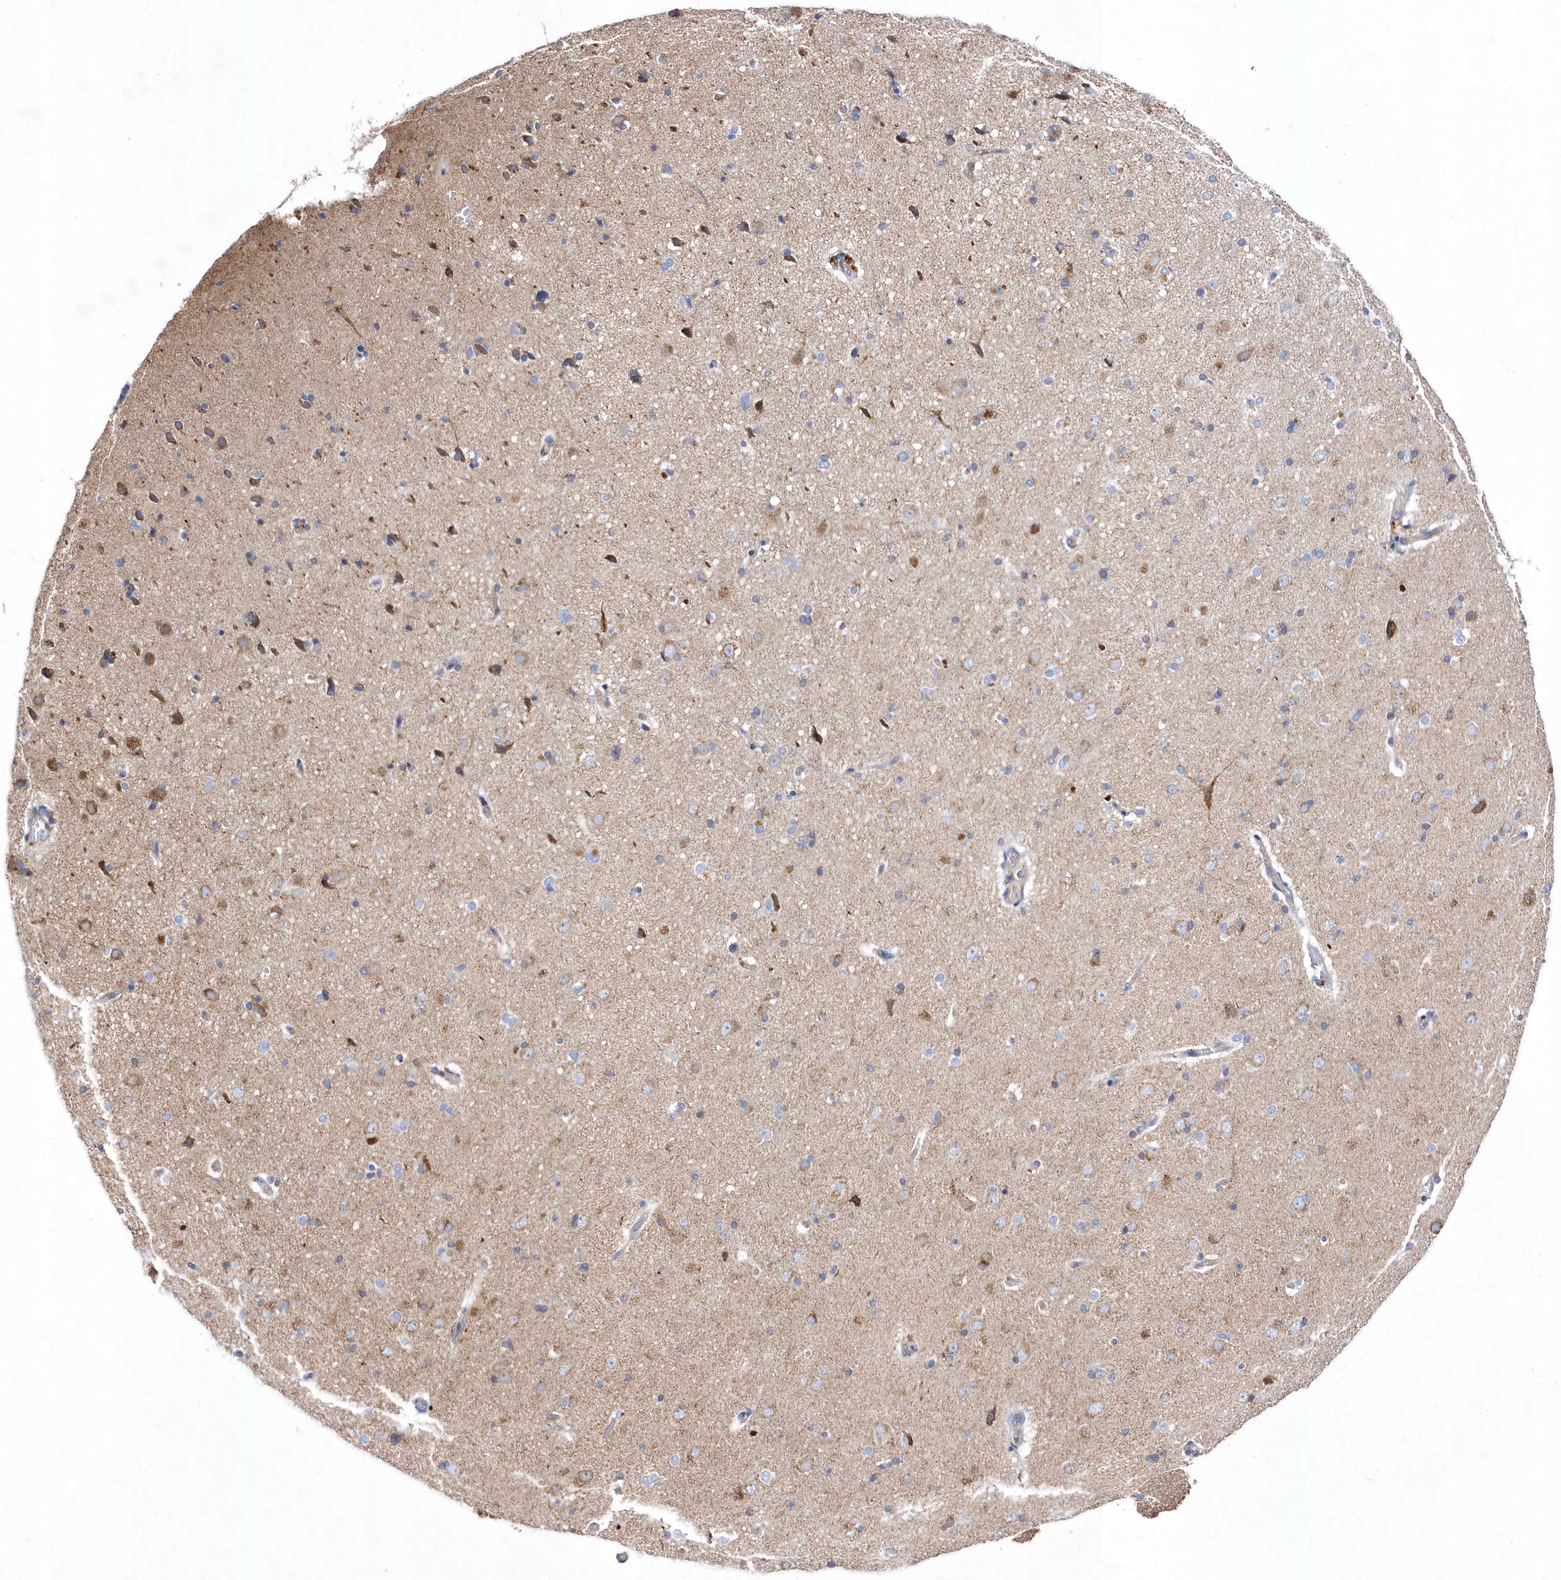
{"staining": {"intensity": "negative", "quantity": "none", "location": "none"}, "tissue": "cerebral cortex", "cell_type": "Endothelial cells", "image_type": "normal", "snomed": [{"axis": "morphology", "description": "Normal tissue, NOS"}, {"axis": "topography", "description": "Cerebral cortex"}], "caption": "Immunohistochemistry (IHC) micrograph of unremarkable human cerebral cortex stained for a protein (brown), which reveals no staining in endothelial cells.", "gene": "JKAMP", "patient": {"sex": "male", "age": 34}}